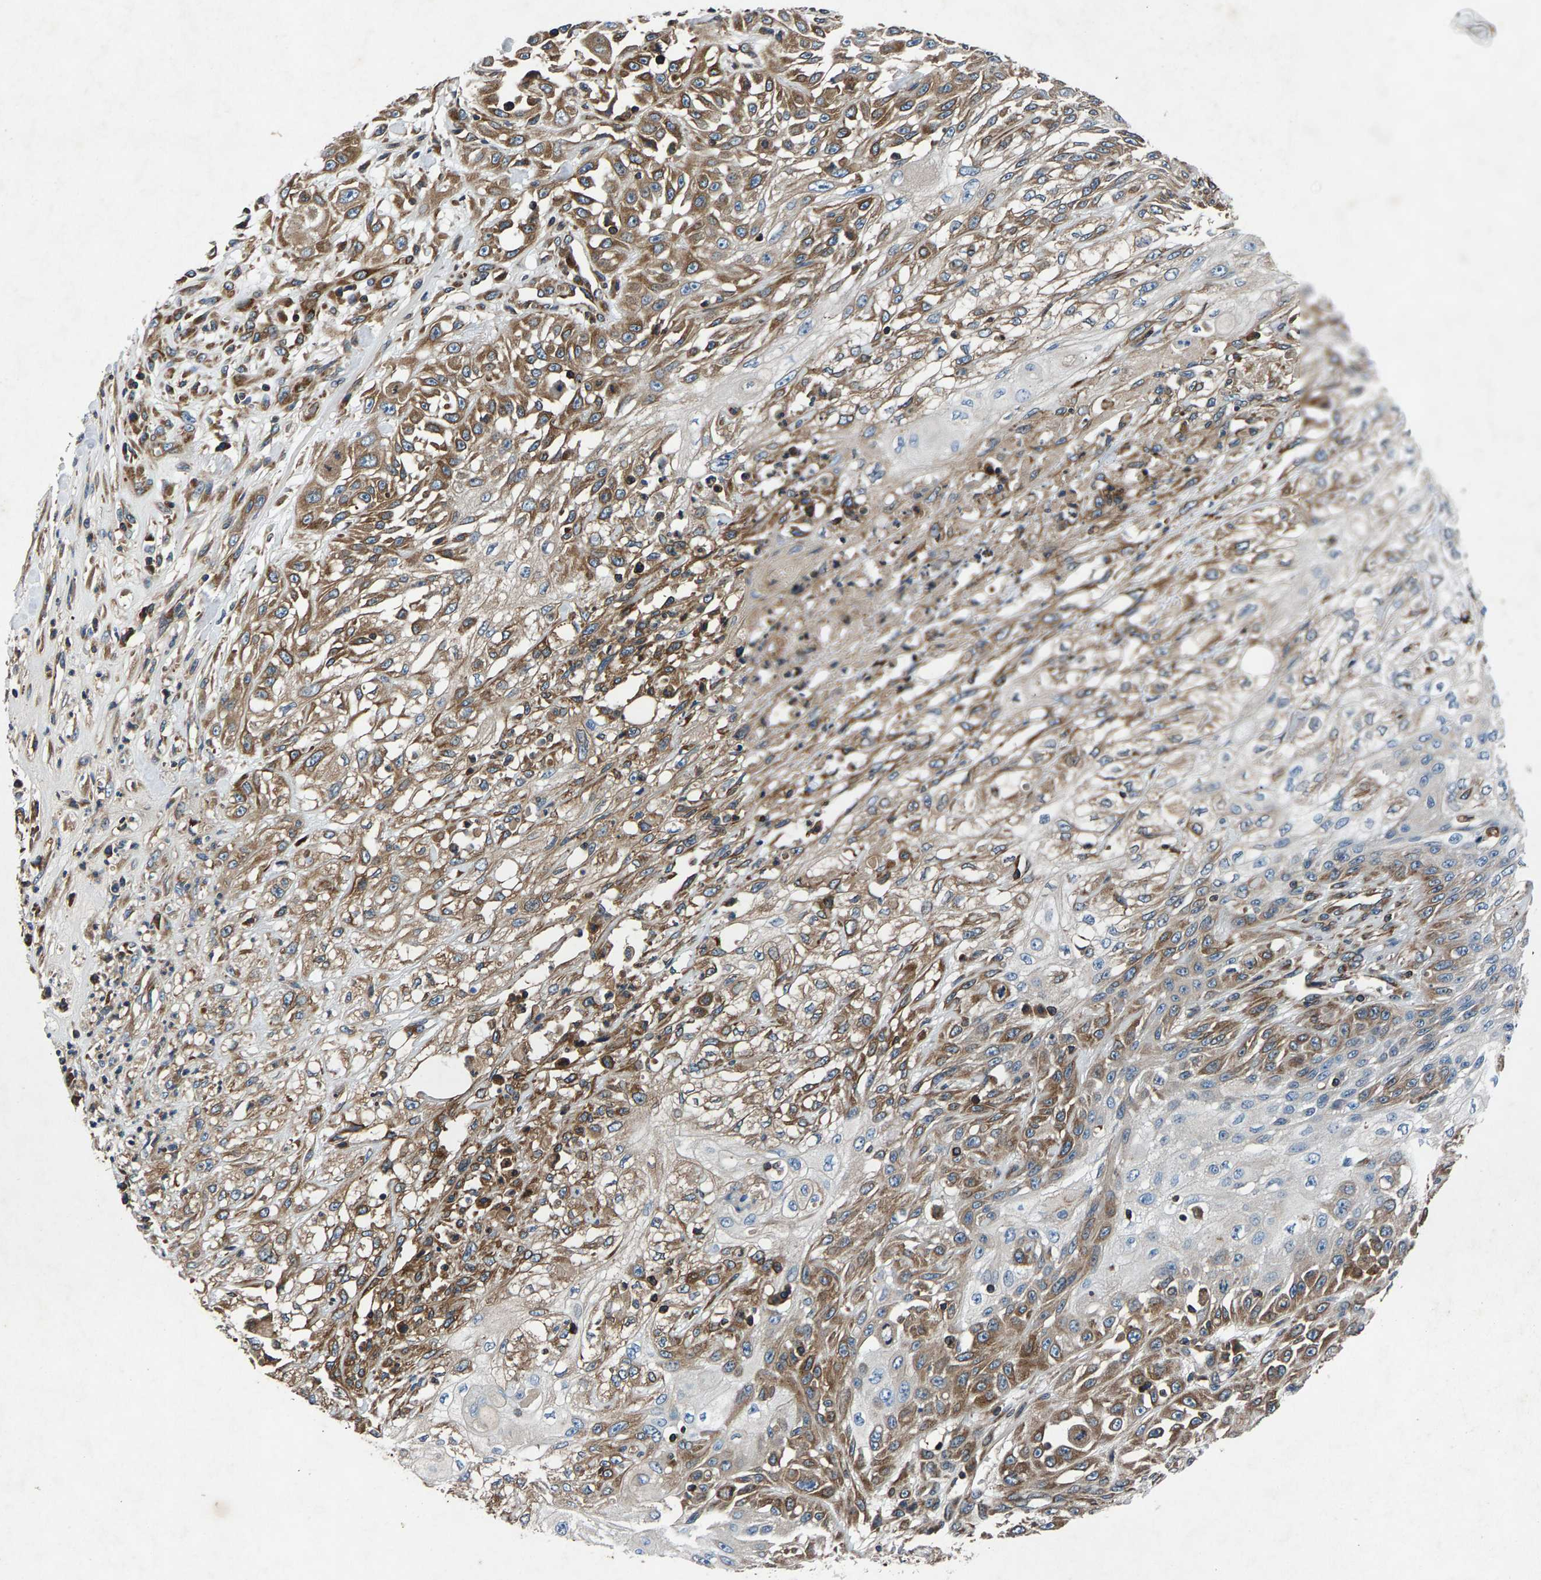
{"staining": {"intensity": "moderate", "quantity": ">75%", "location": "cytoplasmic/membranous"}, "tissue": "skin cancer", "cell_type": "Tumor cells", "image_type": "cancer", "snomed": [{"axis": "morphology", "description": "Squamous cell carcinoma, NOS"}, {"axis": "morphology", "description": "Squamous cell carcinoma, metastatic, NOS"}, {"axis": "topography", "description": "Skin"}, {"axis": "topography", "description": "Lymph node"}], "caption": "An IHC image of tumor tissue is shown. Protein staining in brown labels moderate cytoplasmic/membranous positivity in skin cancer within tumor cells. The protein of interest is stained brown, and the nuclei are stained in blue (DAB IHC with brightfield microscopy, high magnification).", "gene": "LPCAT1", "patient": {"sex": "male", "age": 75}}